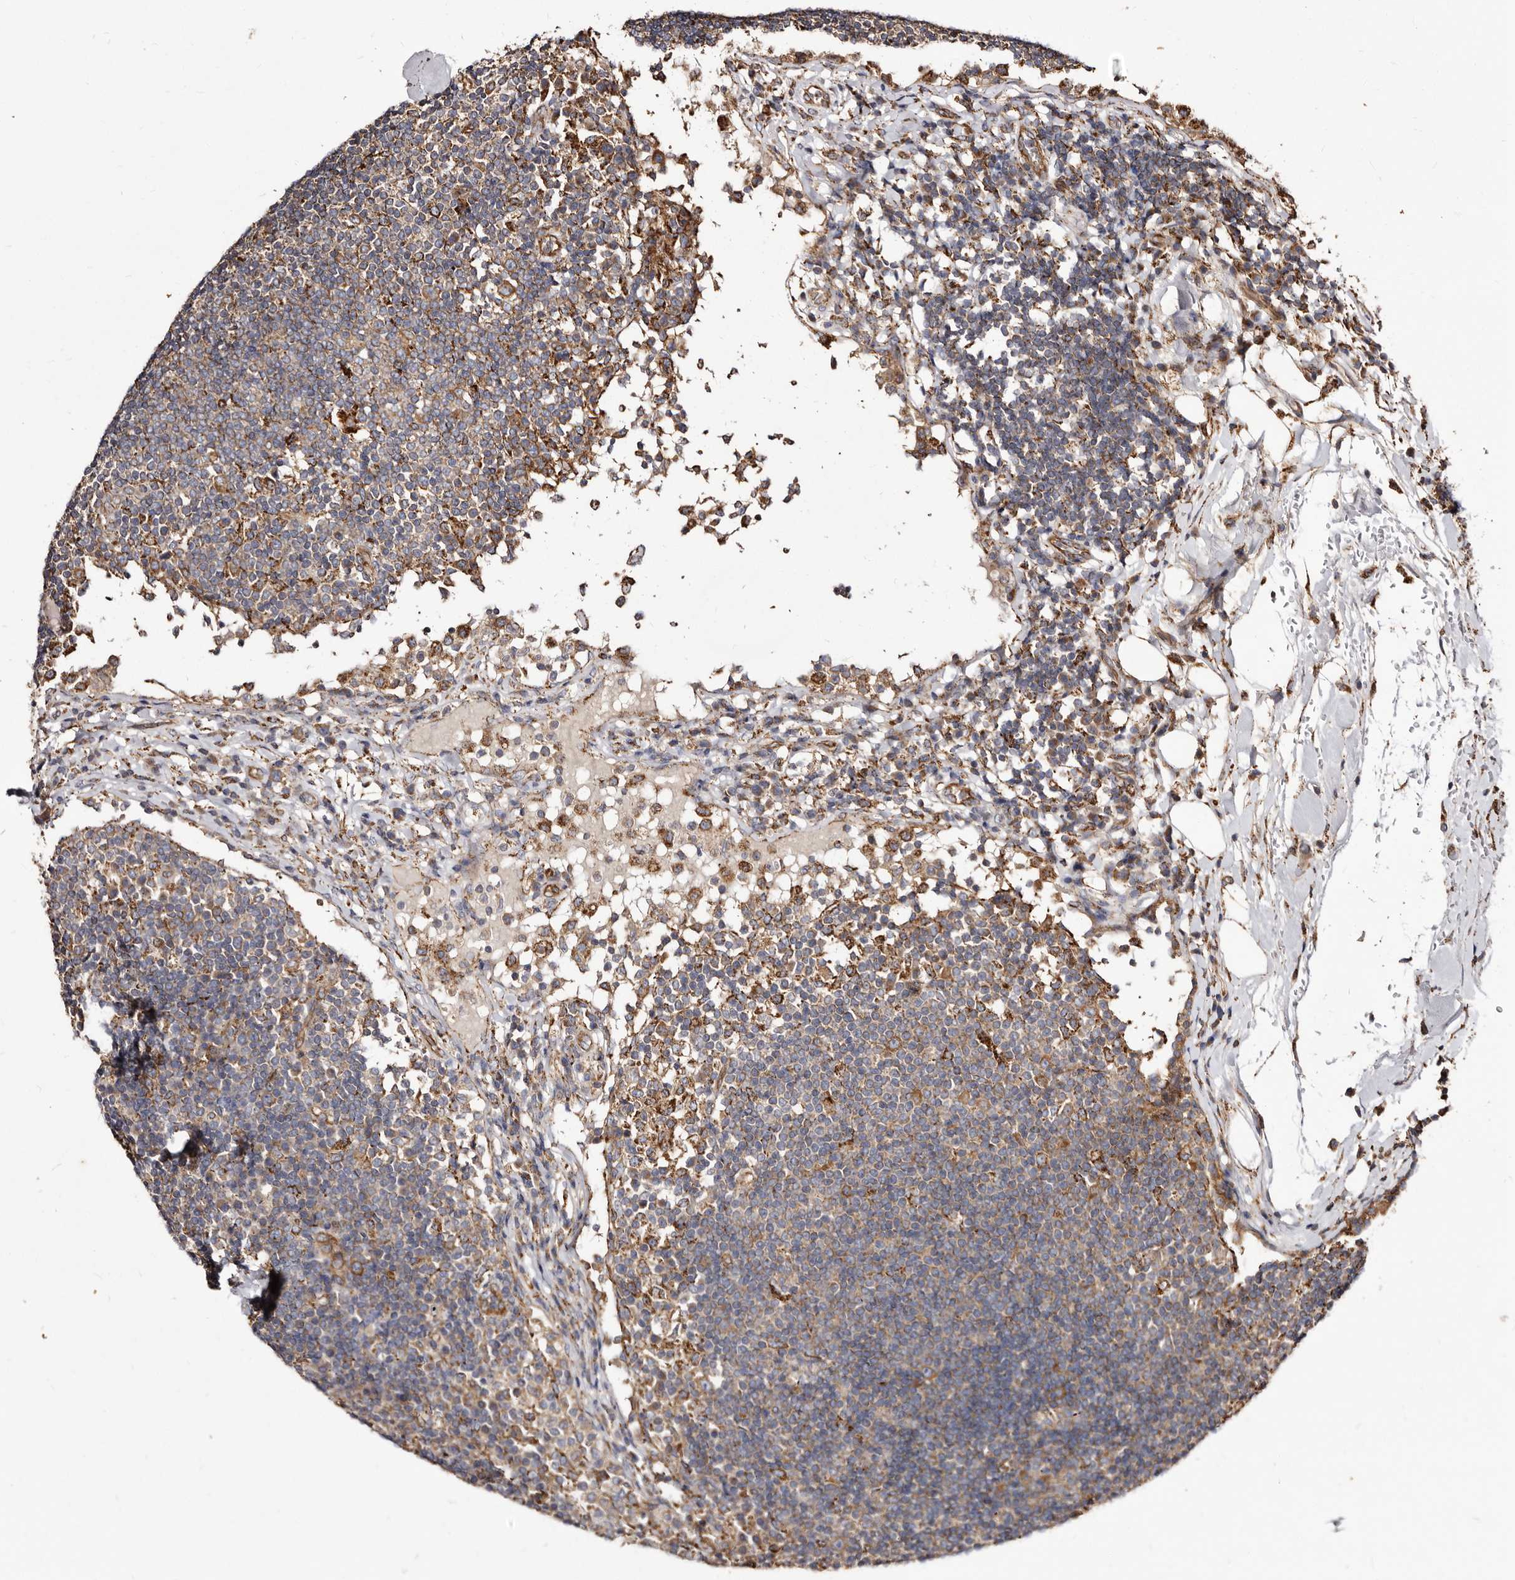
{"staining": {"intensity": "weak", "quantity": "25%-75%", "location": "cytoplasmic/membranous"}, "tissue": "lymph node", "cell_type": "Germinal center cells", "image_type": "normal", "snomed": [{"axis": "morphology", "description": "Normal tissue, NOS"}, {"axis": "topography", "description": "Lymph node"}], "caption": "DAB immunohistochemical staining of benign human lymph node demonstrates weak cytoplasmic/membranous protein expression in about 25%-75% of germinal center cells. (Stains: DAB in brown, nuclei in blue, Microscopy: brightfield microscopy at high magnification).", "gene": "LUZP1", "patient": {"sex": "female", "age": 53}}